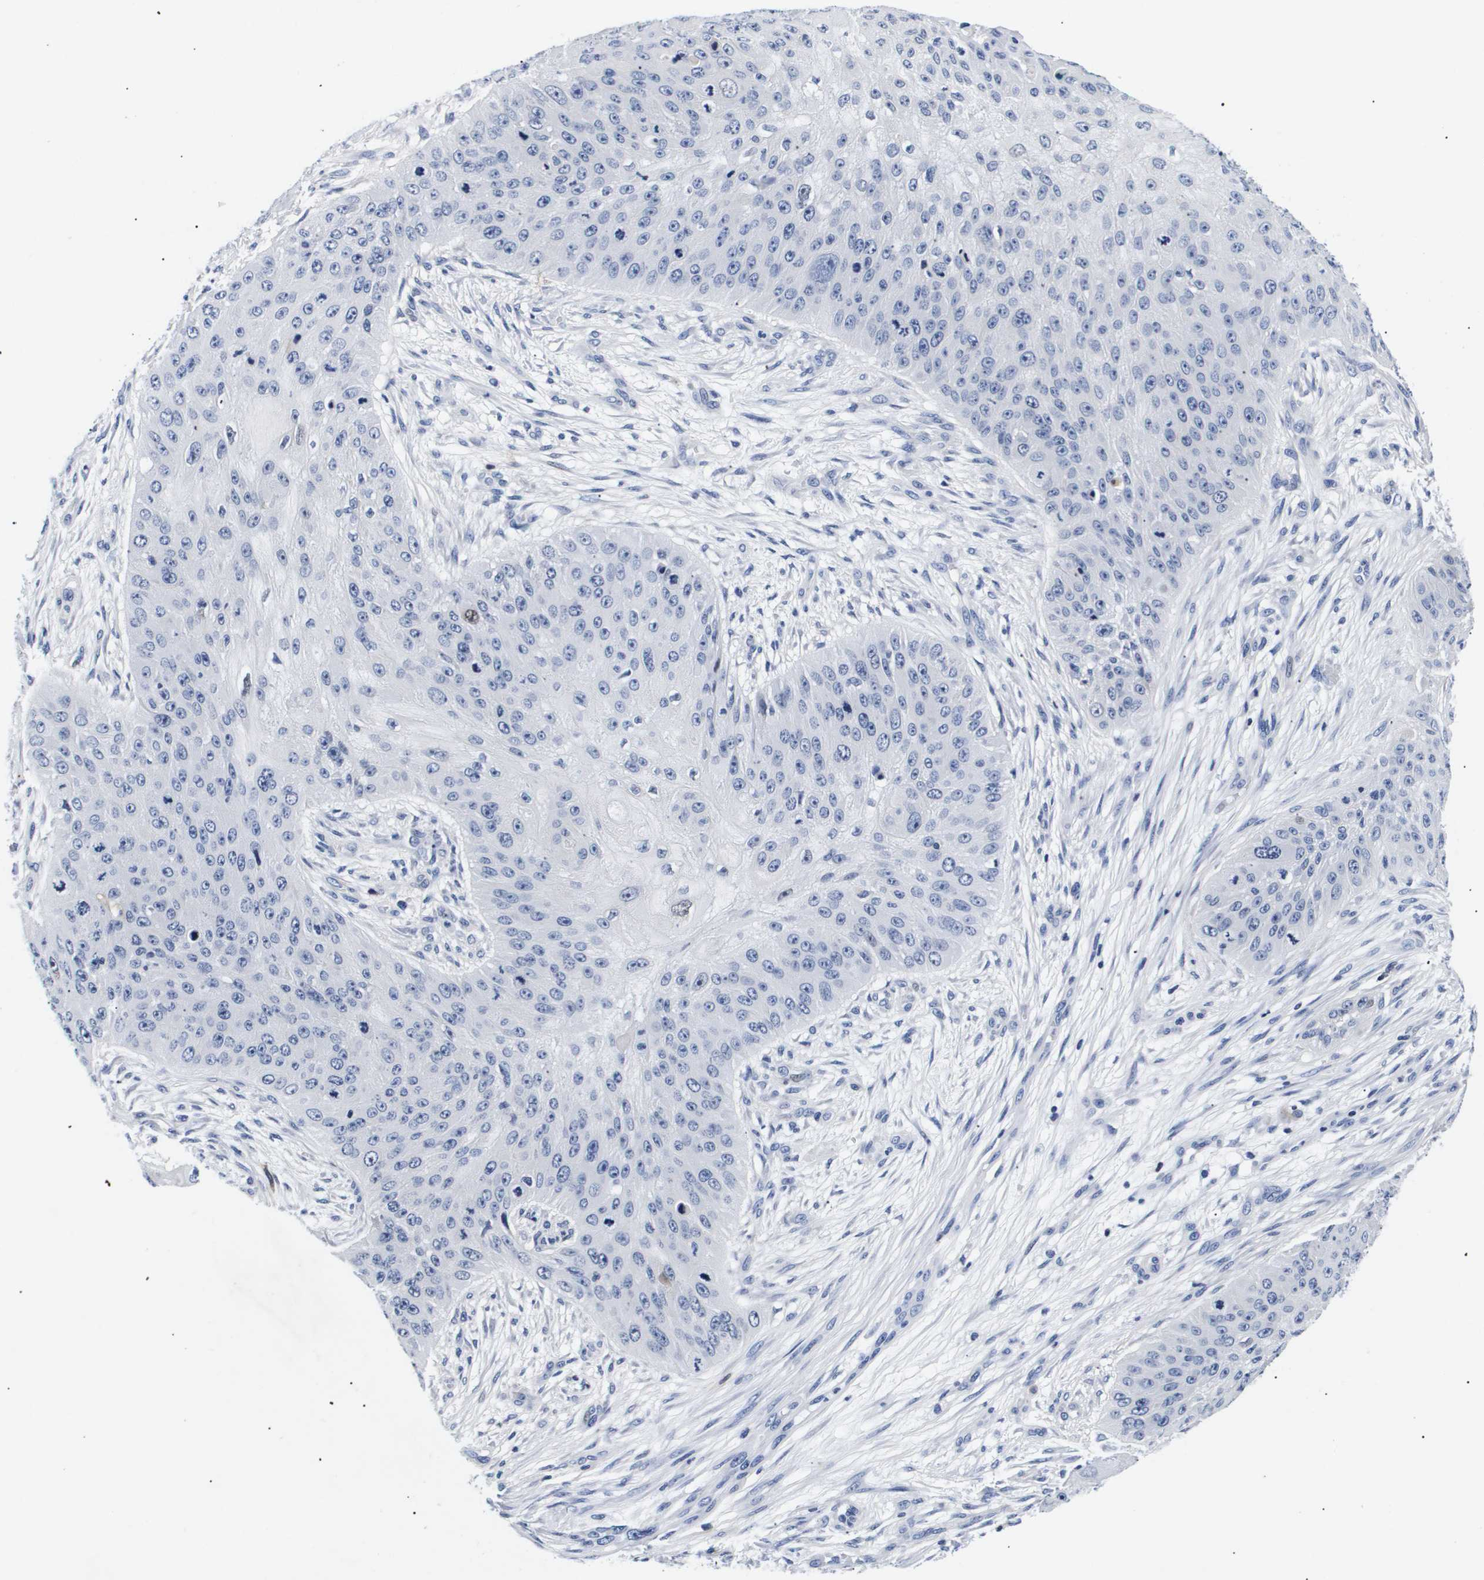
{"staining": {"intensity": "negative", "quantity": "none", "location": "none"}, "tissue": "skin cancer", "cell_type": "Tumor cells", "image_type": "cancer", "snomed": [{"axis": "morphology", "description": "Squamous cell carcinoma, NOS"}, {"axis": "topography", "description": "Skin"}], "caption": "The histopathology image reveals no significant positivity in tumor cells of skin cancer (squamous cell carcinoma).", "gene": "SHD", "patient": {"sex": "female", "age": 80}}